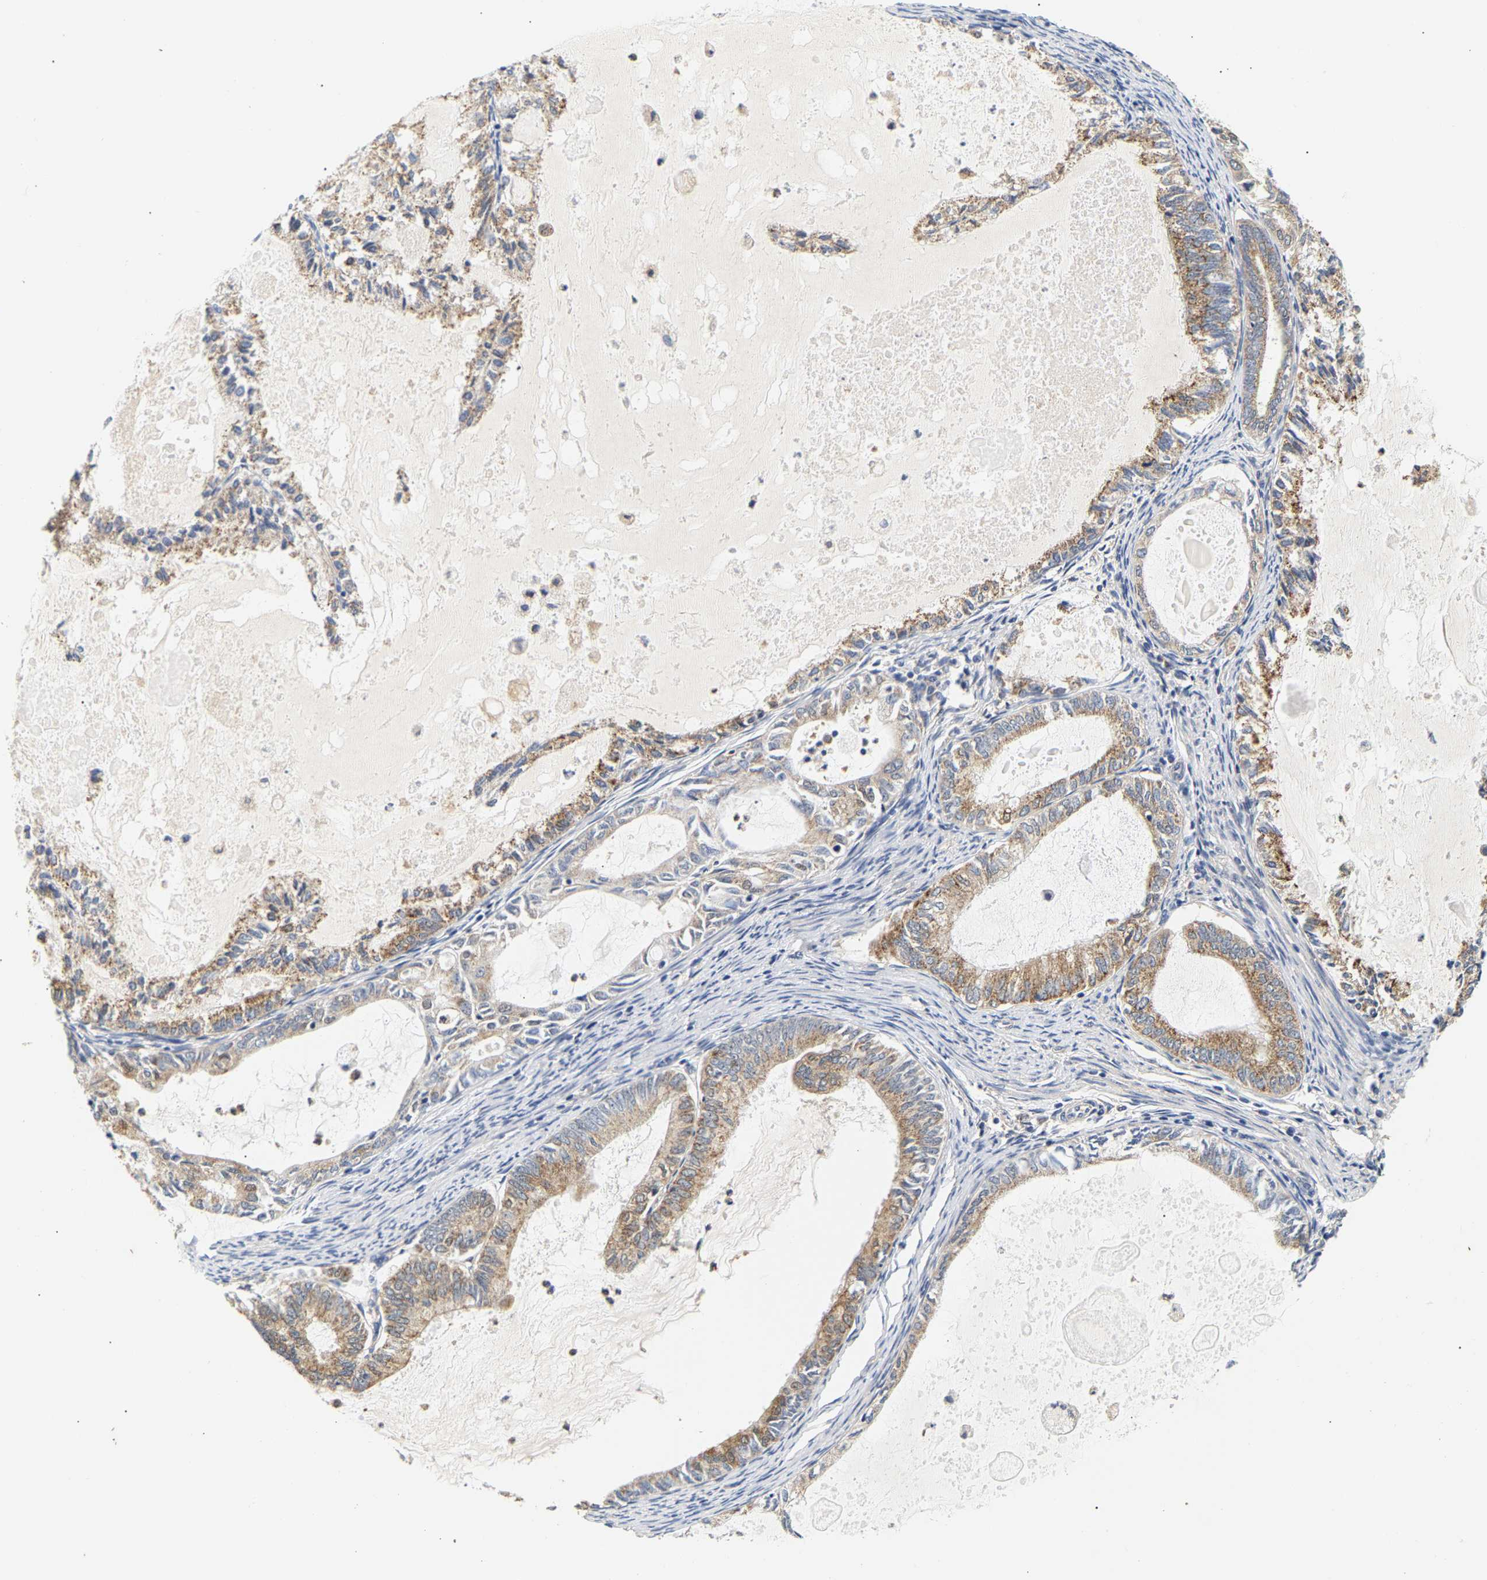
{"staining": {"intensity": "moderate", "quantity": ">75%", "location": "cytoplasmic/membranous"}, "tissue": "endometrial cancer", "cell_type": "Tumor cells", "image_type": "cancer", "snomed": [{"axis": "morphology", "description": "Adenocarcinoma, NOS"}, {"axis": "topography", "description": "Endometrium"}], "caption": "The immunohistochemical stain shows moderate cytoplasmic/membranous staining in tumor cells of endometrial cancer (adenocarcinoma) tissue.", "gene": "PPID", "patient": {"sex": "female", "age": 86}}